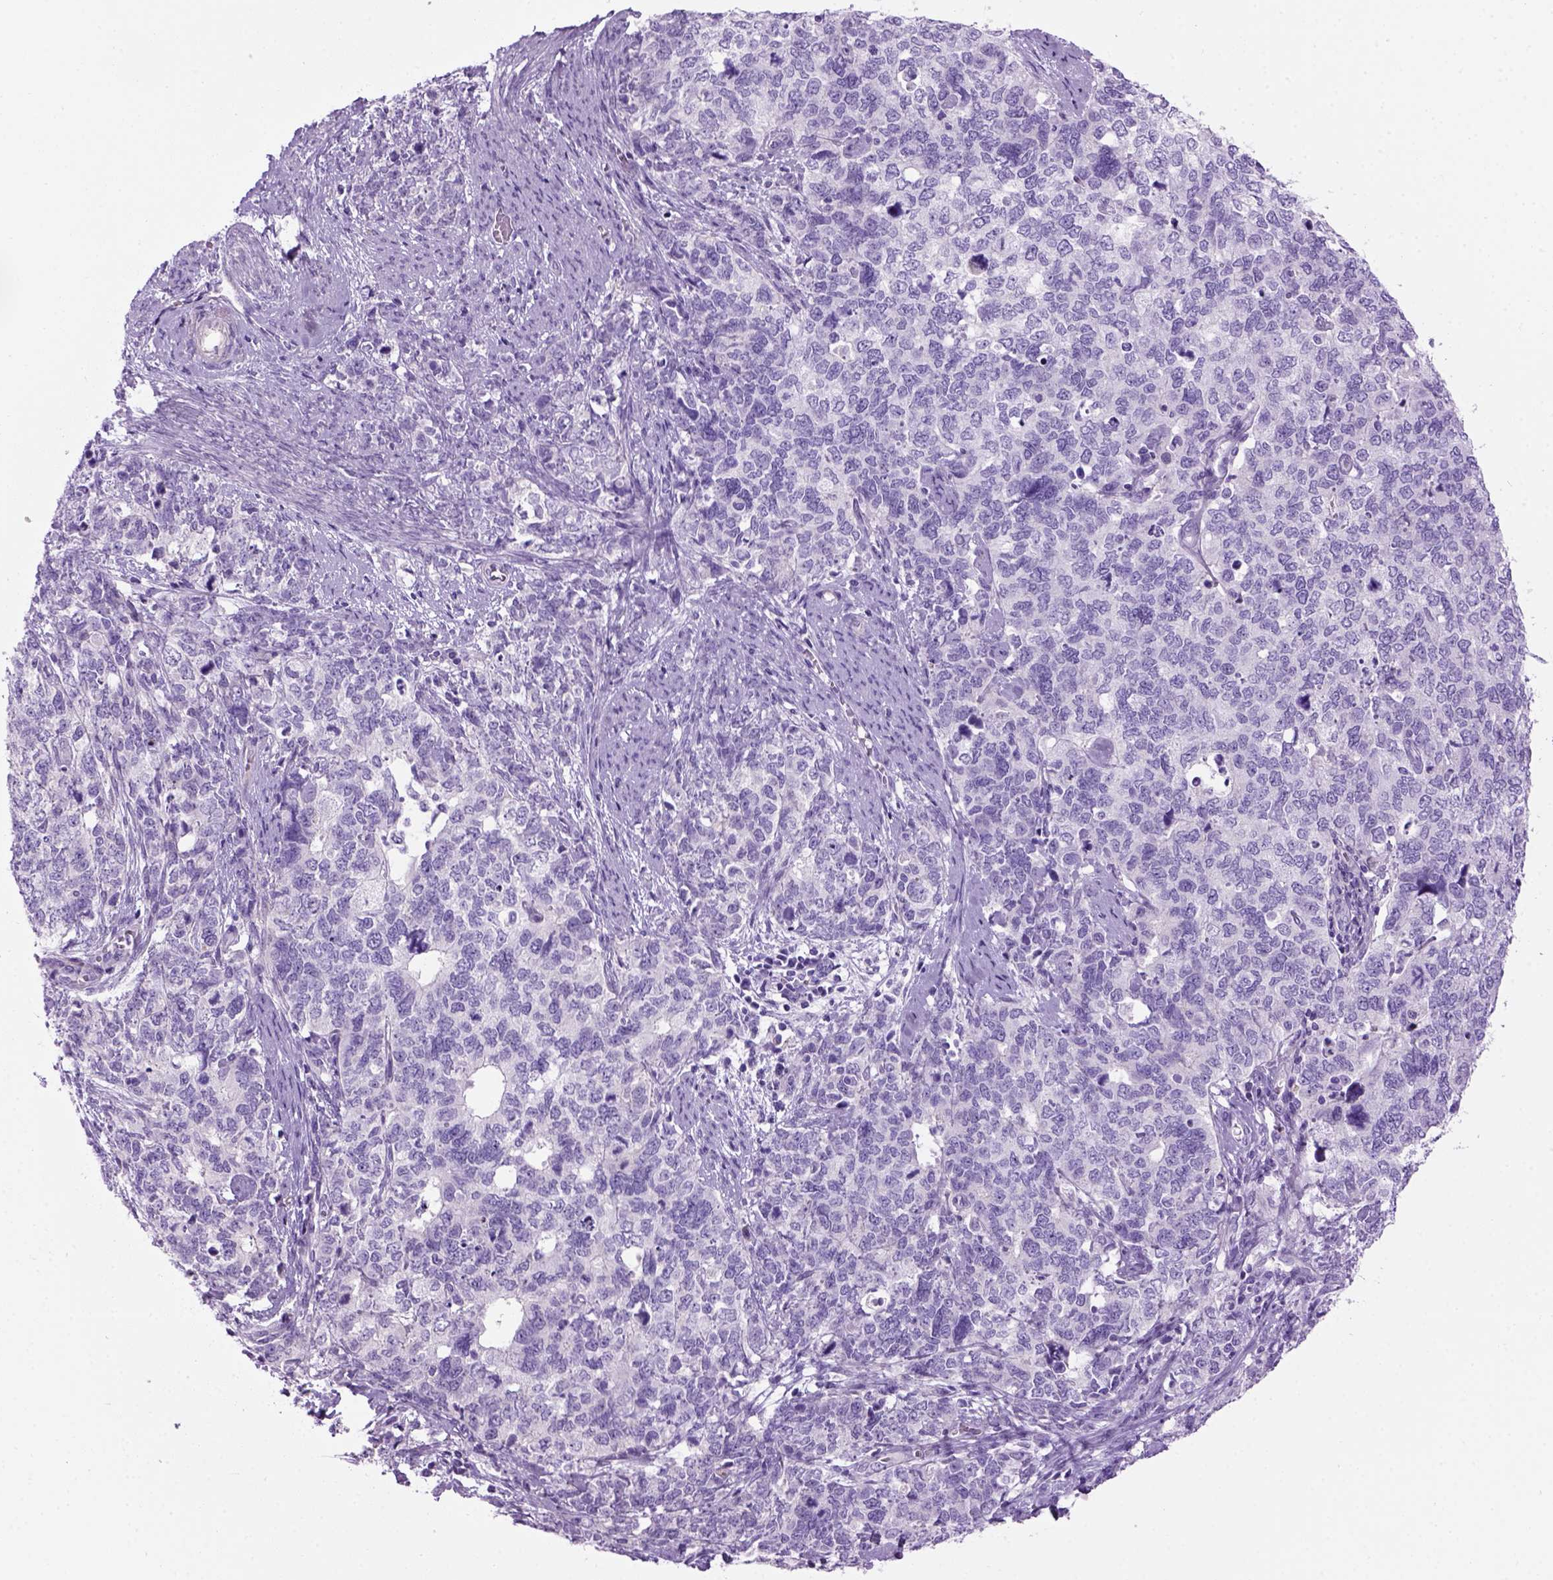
{"staining": {"intensity": "negative", "quantity": "none", "location": "none"}, "tissue": "cervical cancer", "cell_type": "Tumor cells", "image_type": "cancer", "snomed": [{"axis": "morphology", "description": "Squamous cell carcinoma, NOS"}, {"axis": "topography", "description": "Cervix"}], "caption": "This is an IHC photomicrograph of human cervical squamous cell carcinoma. There is no expression in tumor cells.", "gene": "GABRB2", "patient": {"sex": "female", "age": 63}}